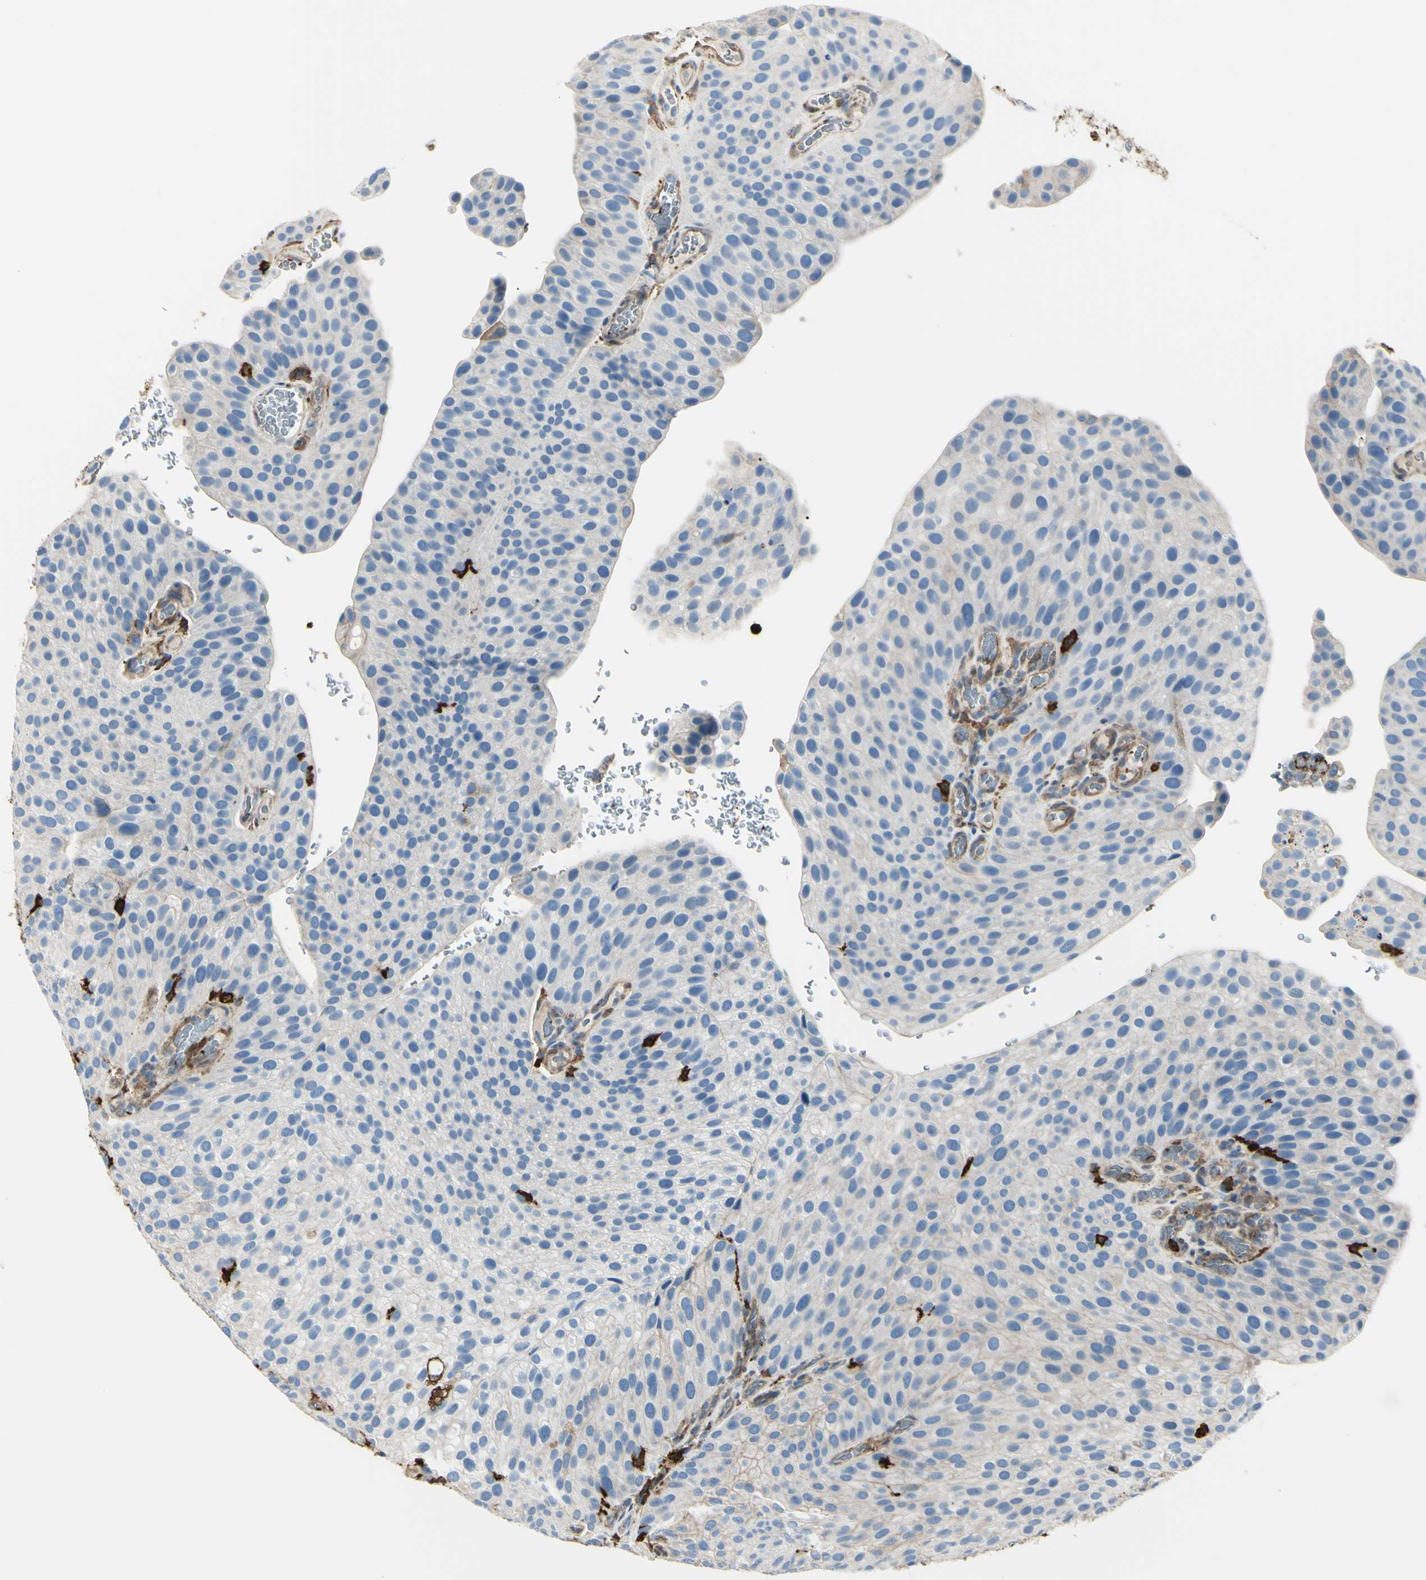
{"staining": {"intensity": "weak", "quantity": "25%-75%", "location": "cytoplasmic/membranous"}, "tissue": "urothelial cancer", "cell_type": "Tumor cells", "image_type": "cancer", "snomed": [{"axis": "morphology", "description": "Urothelial carcinoma, Low grade"}, {"axis": "topography", "description": "Smooth muscle"}, {"axis": "topography", "description": "Urinary bladder"}], "caption": "The image demonstrates immunohistochemical staining of urothelial cancer. There is weak cytoplasmic/membranous positivity is seen in approximately 25%-75% of tumor cells.", "gene": "GSN", "patient": {"sex": "male", "age": 60}}